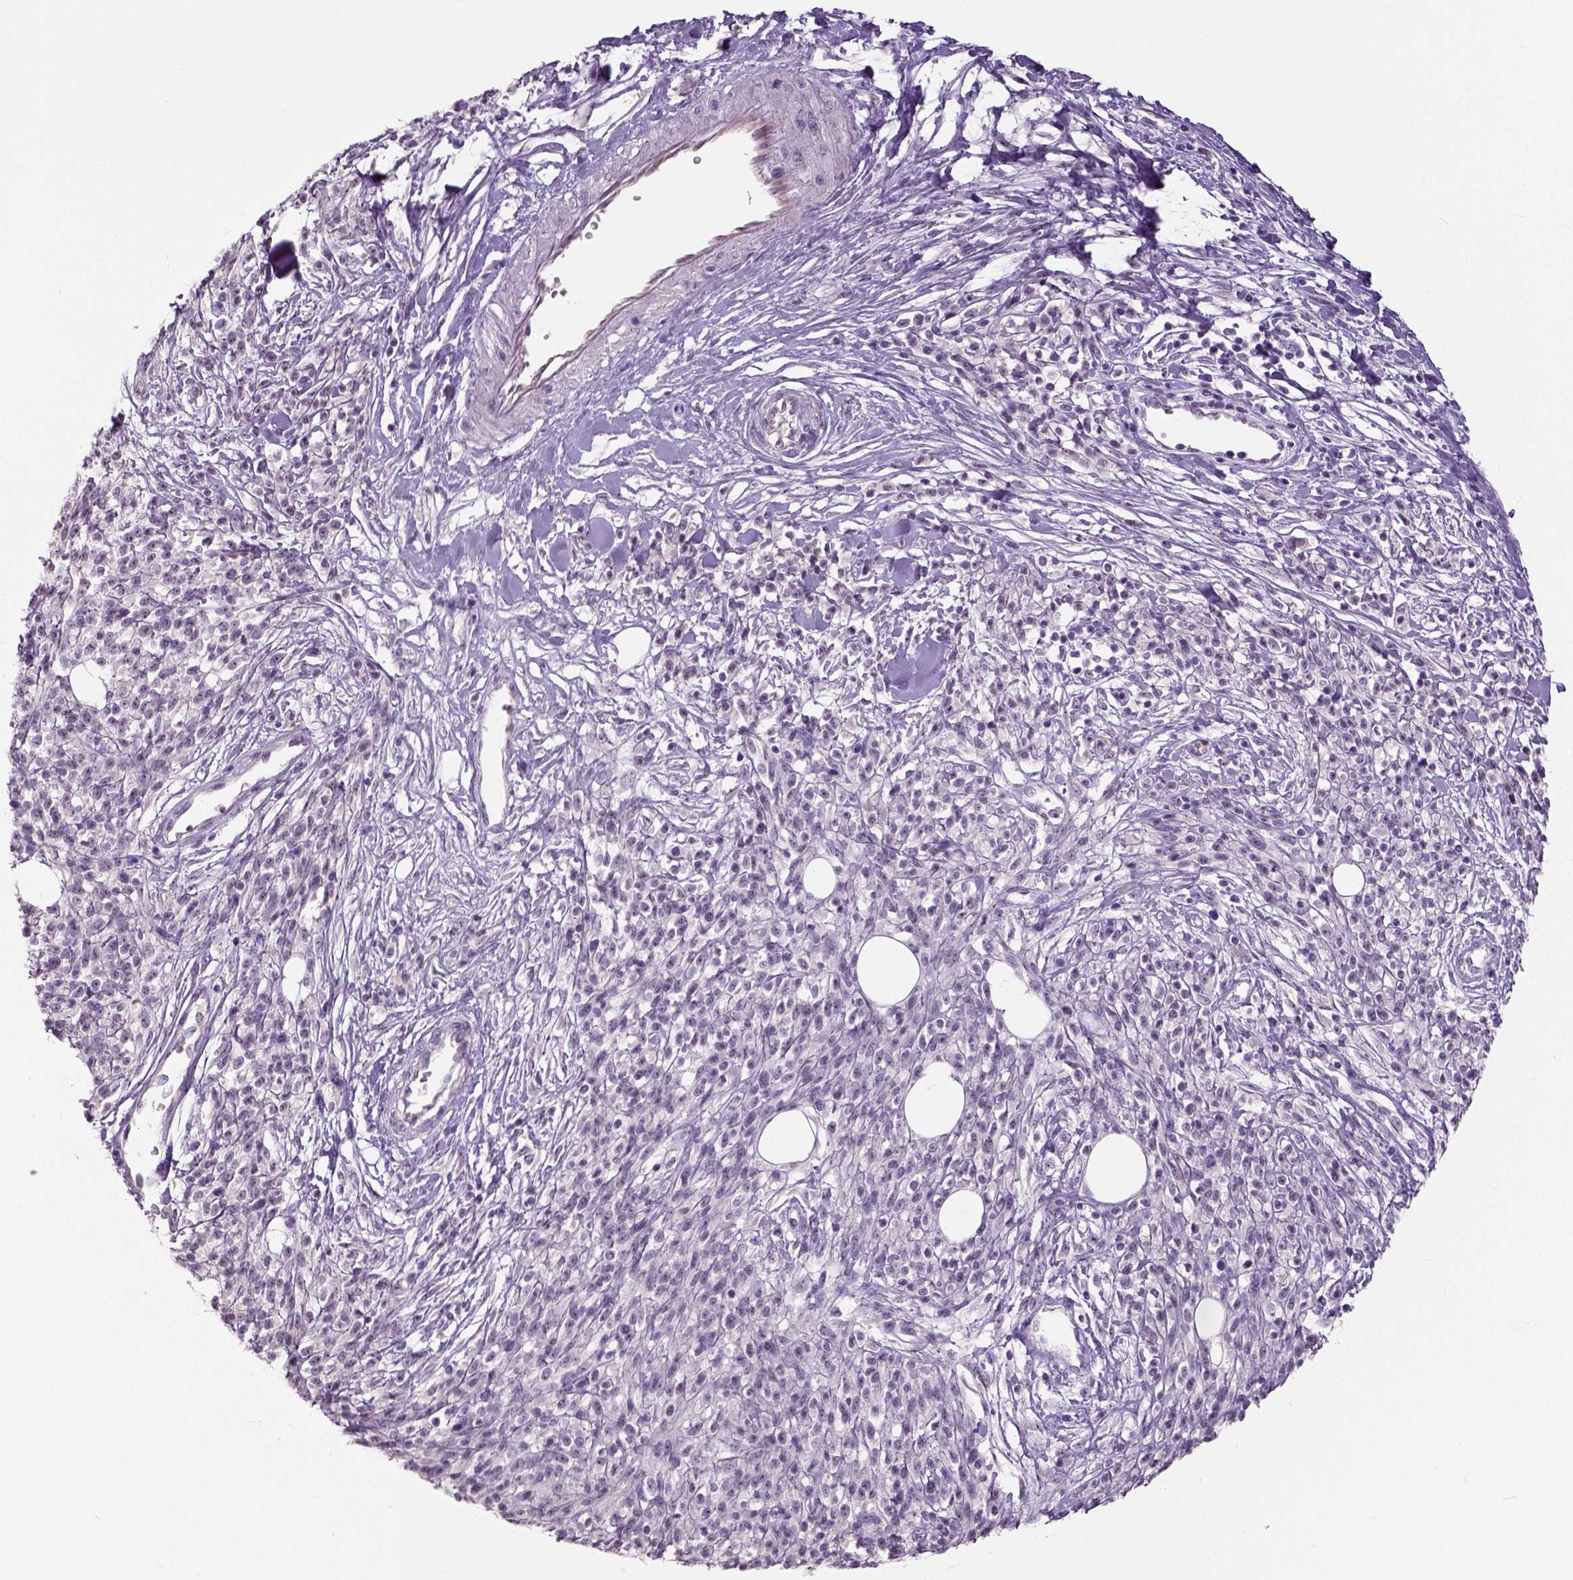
{"staining": {"intensity": "negative", "quantity": "none", "location": "none"}, "tissue": "melanoma", "cell_type": "Tumor cells", "image_type": "cancer", "snomed": [{"axis": "morphology", "description": "Malignant melanoma, NOS"}, {"axis": "topography", "description": "Skin"}, {"axis": "topography", "description": "Skin of trunk"}], "caption": "Human melanoma stained for a protein using immunohistochemistry displays no expression in tumor cells.", "gene": "NECAB1", "patient": {"sex": "male", "age": 74}}